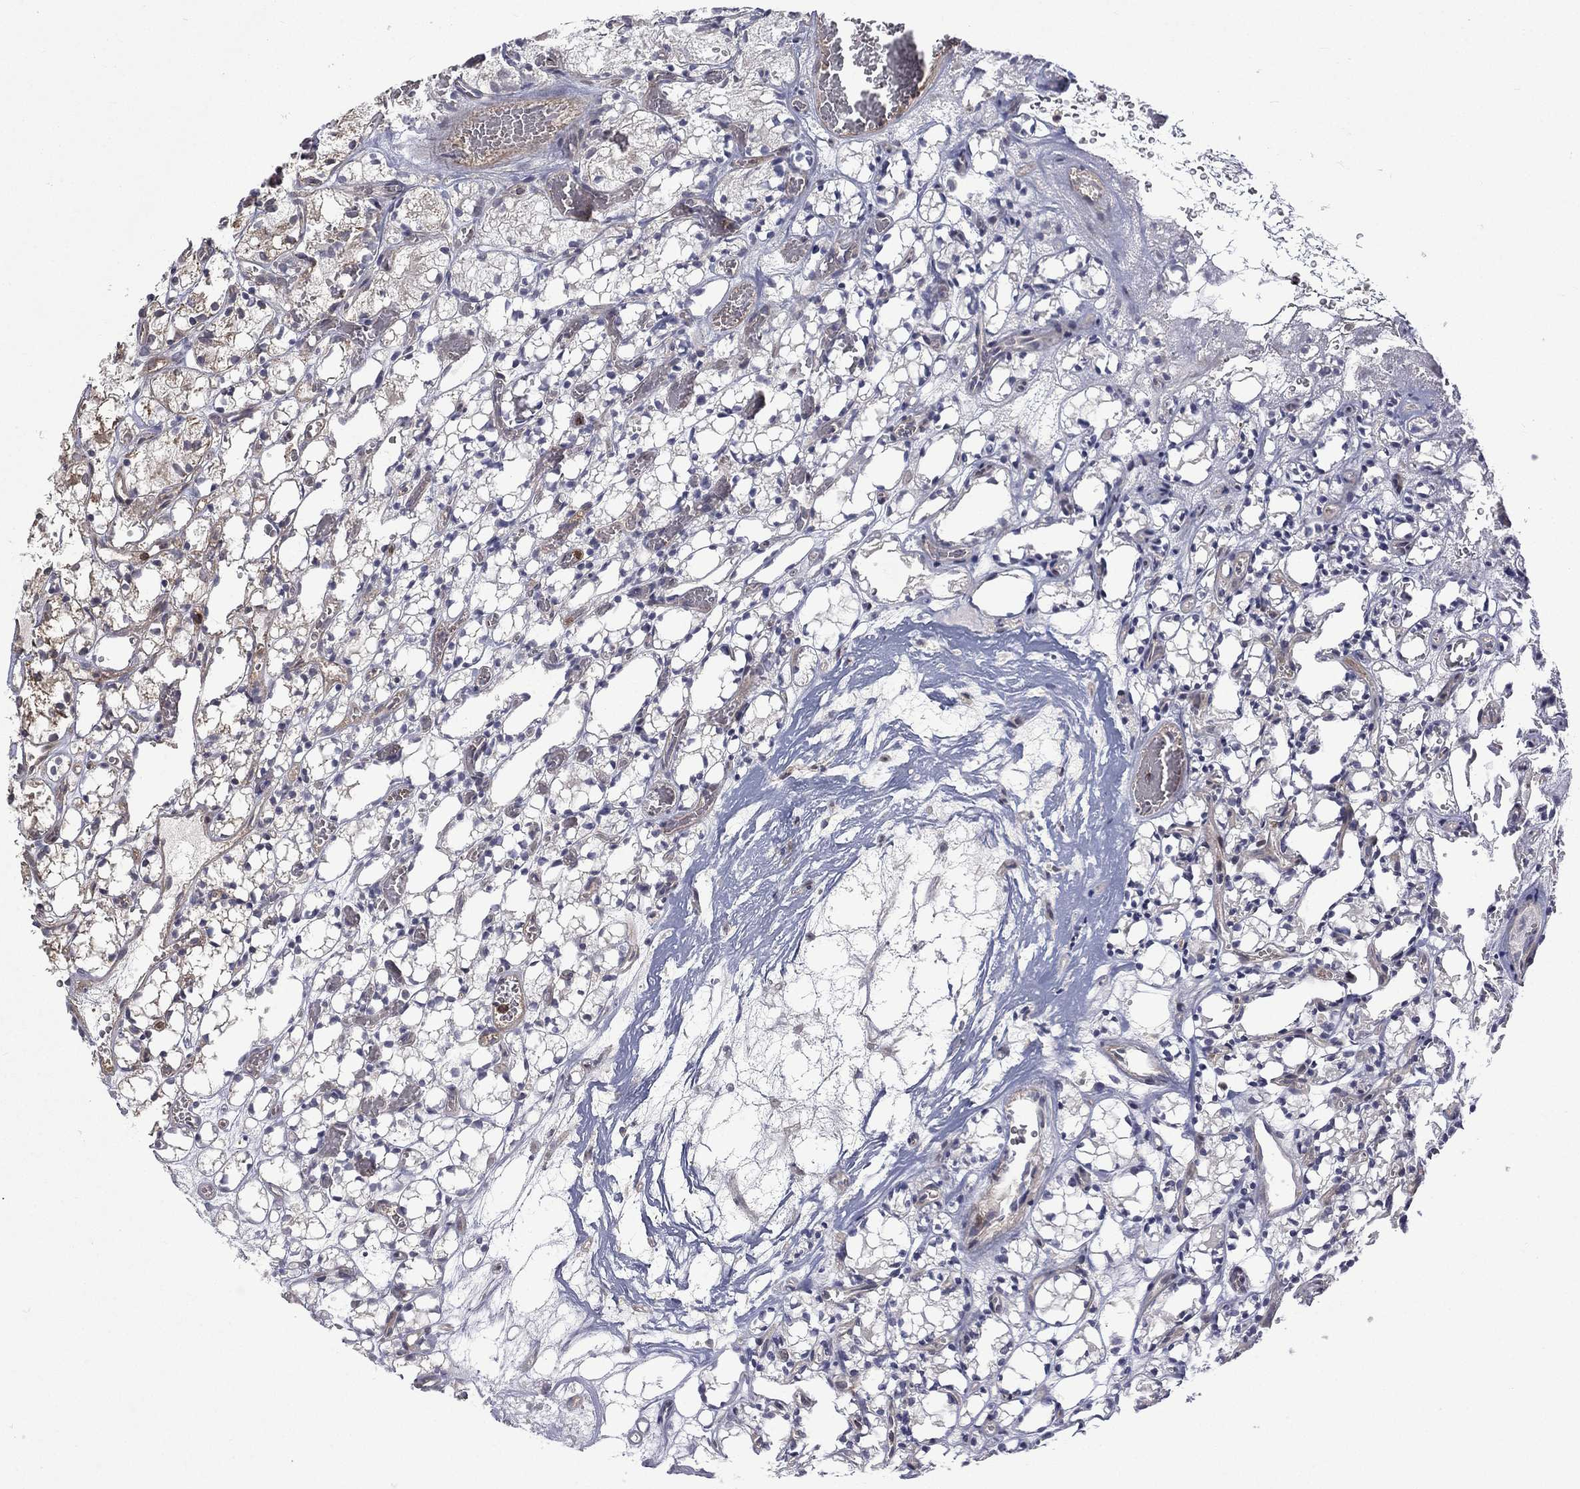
{"staining": {"intensity": "negative", "quantity": "none", "location": "none"}, "tissue": "renal cancer", "cell_type": "Tumor cells", "image_type": "cancer", "snomed": [{"axis": "morphology", "description": "Adenocarcinoma, NOS"}, {"axis": "topography", "description": "Kidney"}], "caption": "Immunohistochemistry (IHC) photomicrograph of human renal cancer stained for a protein (brown), which demonstrates no staining in tumor cells.", "gene": "GIMAP6", "patient": {"sex": "female", "age": 69}}